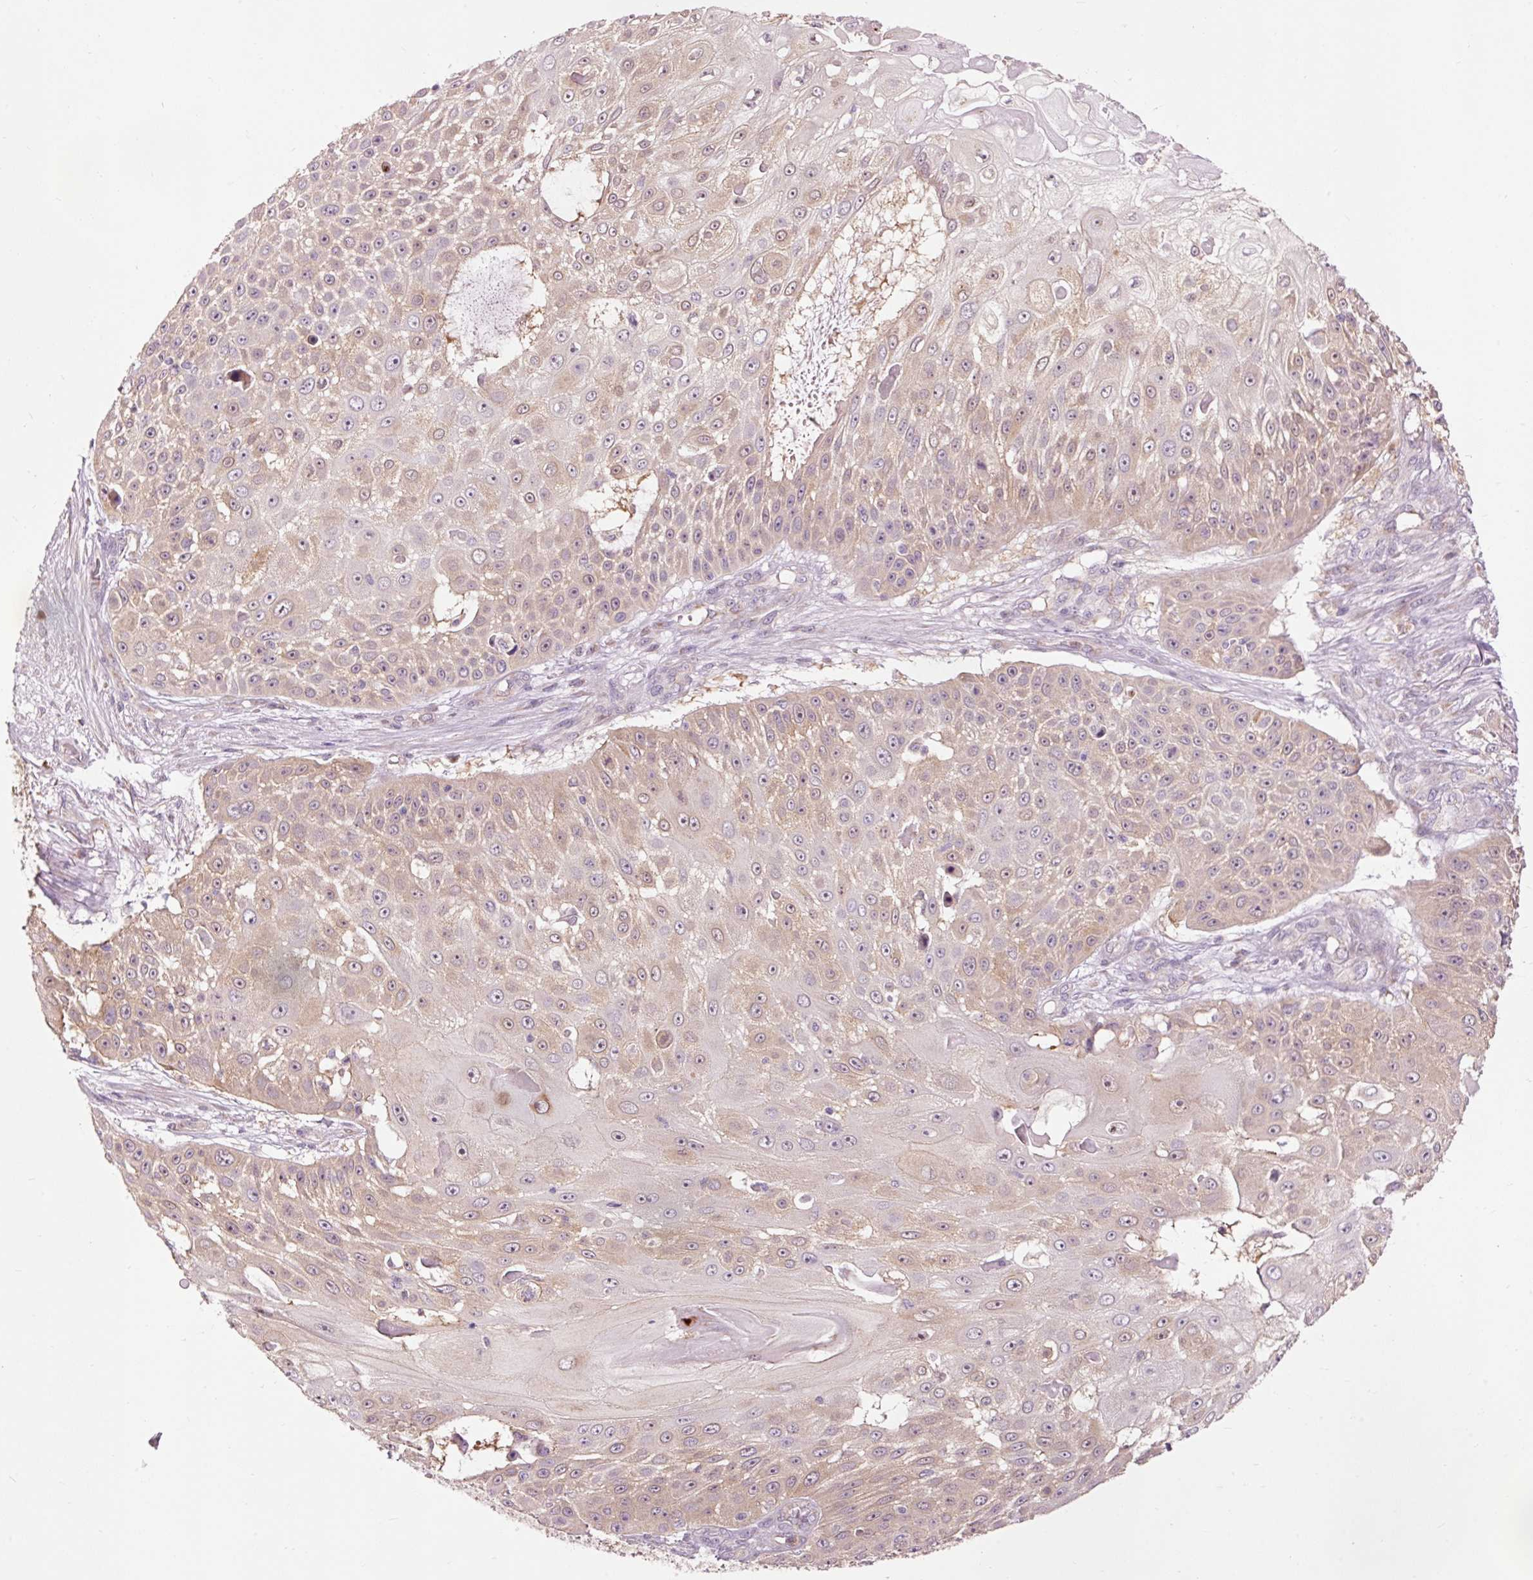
{"staining": {"intensity": "weak", "quantity": "25%-75%", "location": "cytoplasmic/membranous"}, "tissue": "skin cancer", "cell_type": "Tumor cells", "image_type": "cancer", "snomed": [{"axis": "morphology", "description": "Squamous cell carcinoma, NOS"}, {"axis": "topography", "description": "Skin"}], "caption": "The histopathology image demonstrates staining of skin cancer (squamous cell carcinoma), revealing weak cytoplasmic/membranous protein positivity (brown color) within tumor cells. (DAB (3,3'-diaminobenzidine) IHC with brightfield microscopy, high magnification).", "gene": "PRDX5", "patient": {"sex": "female", "age": 86}}